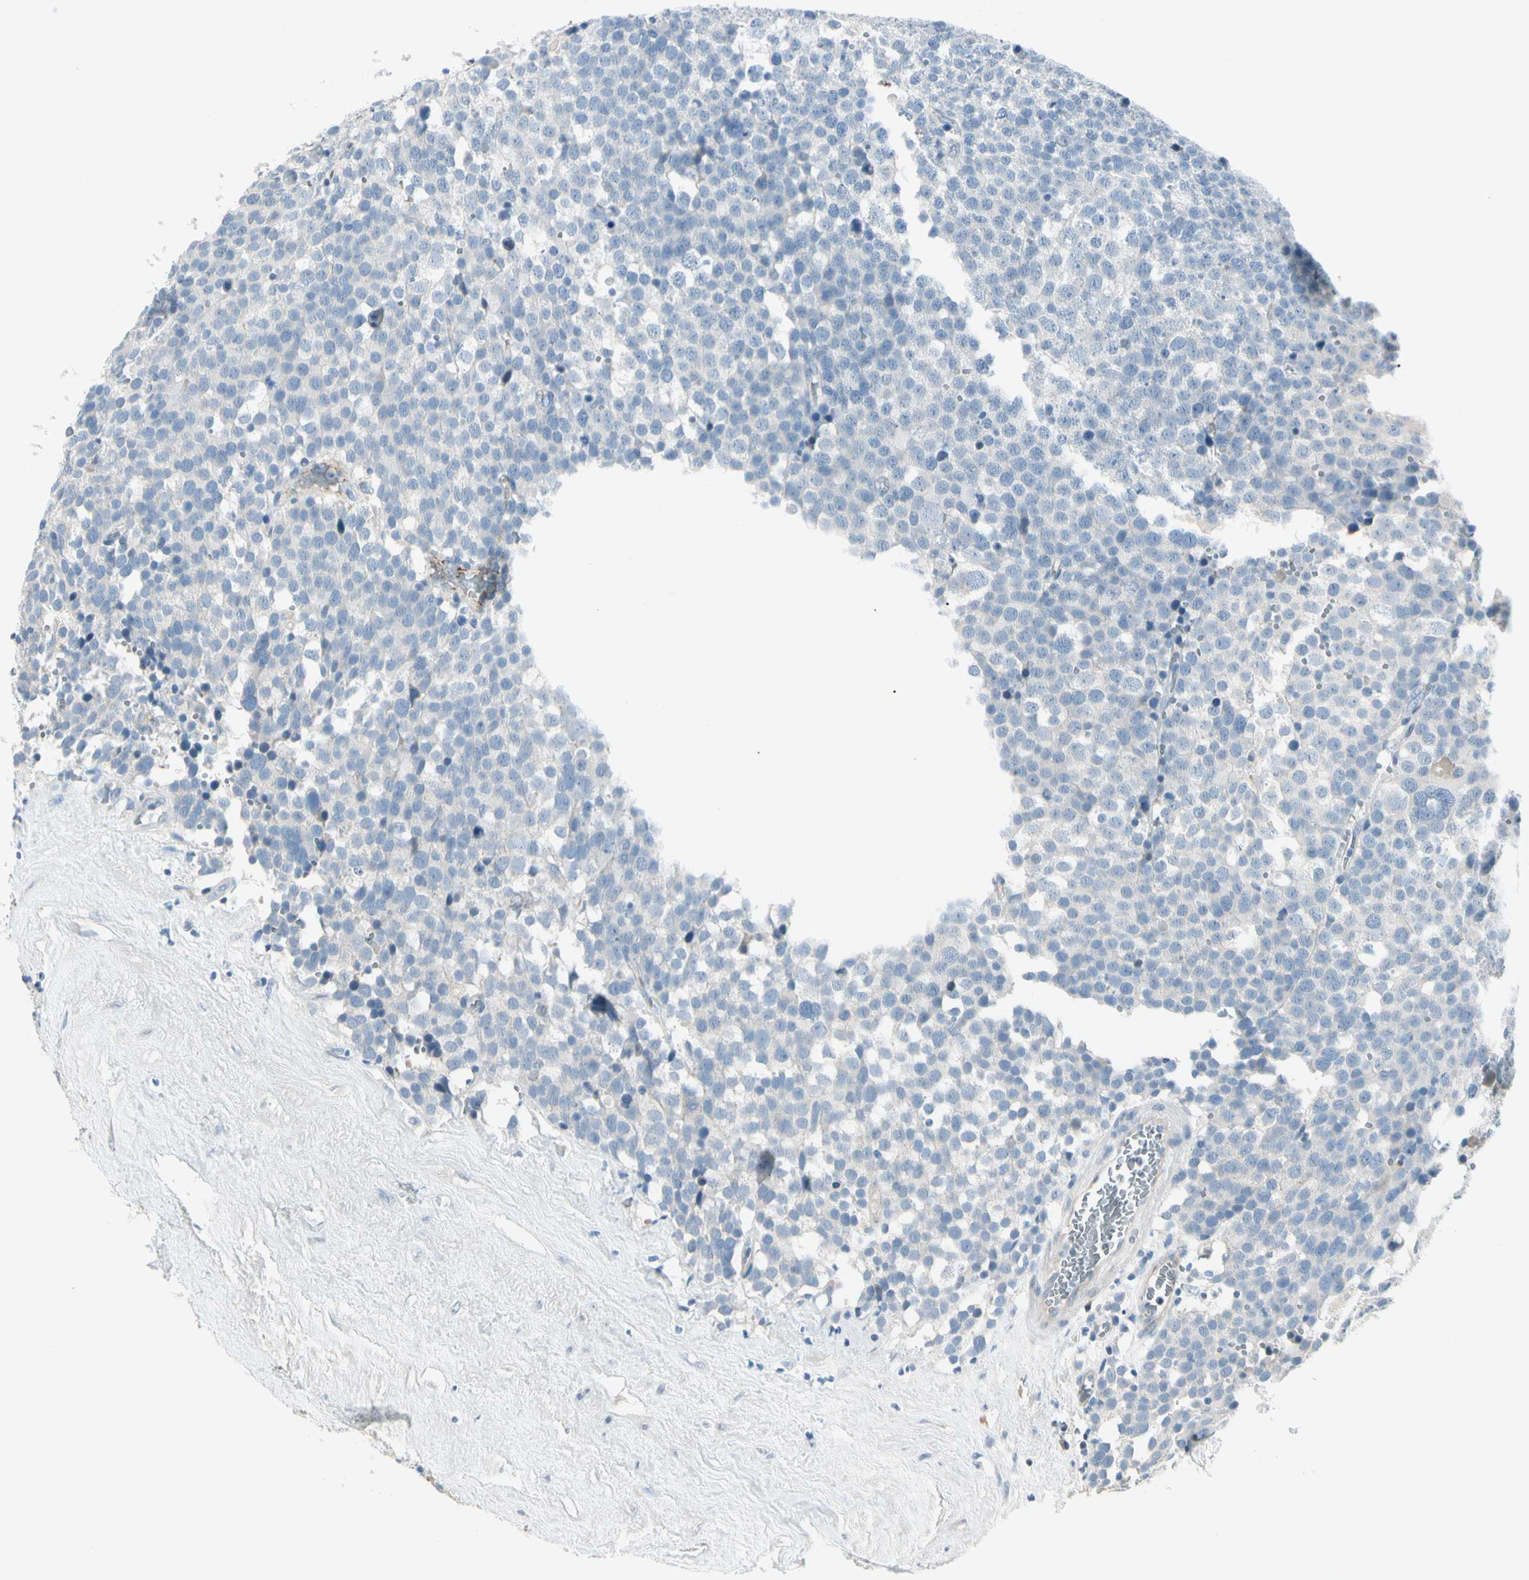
{"staining": {"intensity": "negative", "quantity": "none", "location": "none"}, "tissue": "testis cancer", "cell_type": "Tumor cells", "image_type": "cancer", "snomed": [{"axis": "morphology", "description": "Seminoma, NOS"}, {"axis": "topography", "description": "Testis"}], "caption": "An immunohistochemistry (IHC) image of testis seminoma is shown. There is no staining in tumor cells of testis seminoma.", "gene": "SLC6A15", "patient": {"sex": "male", "age": 71}}